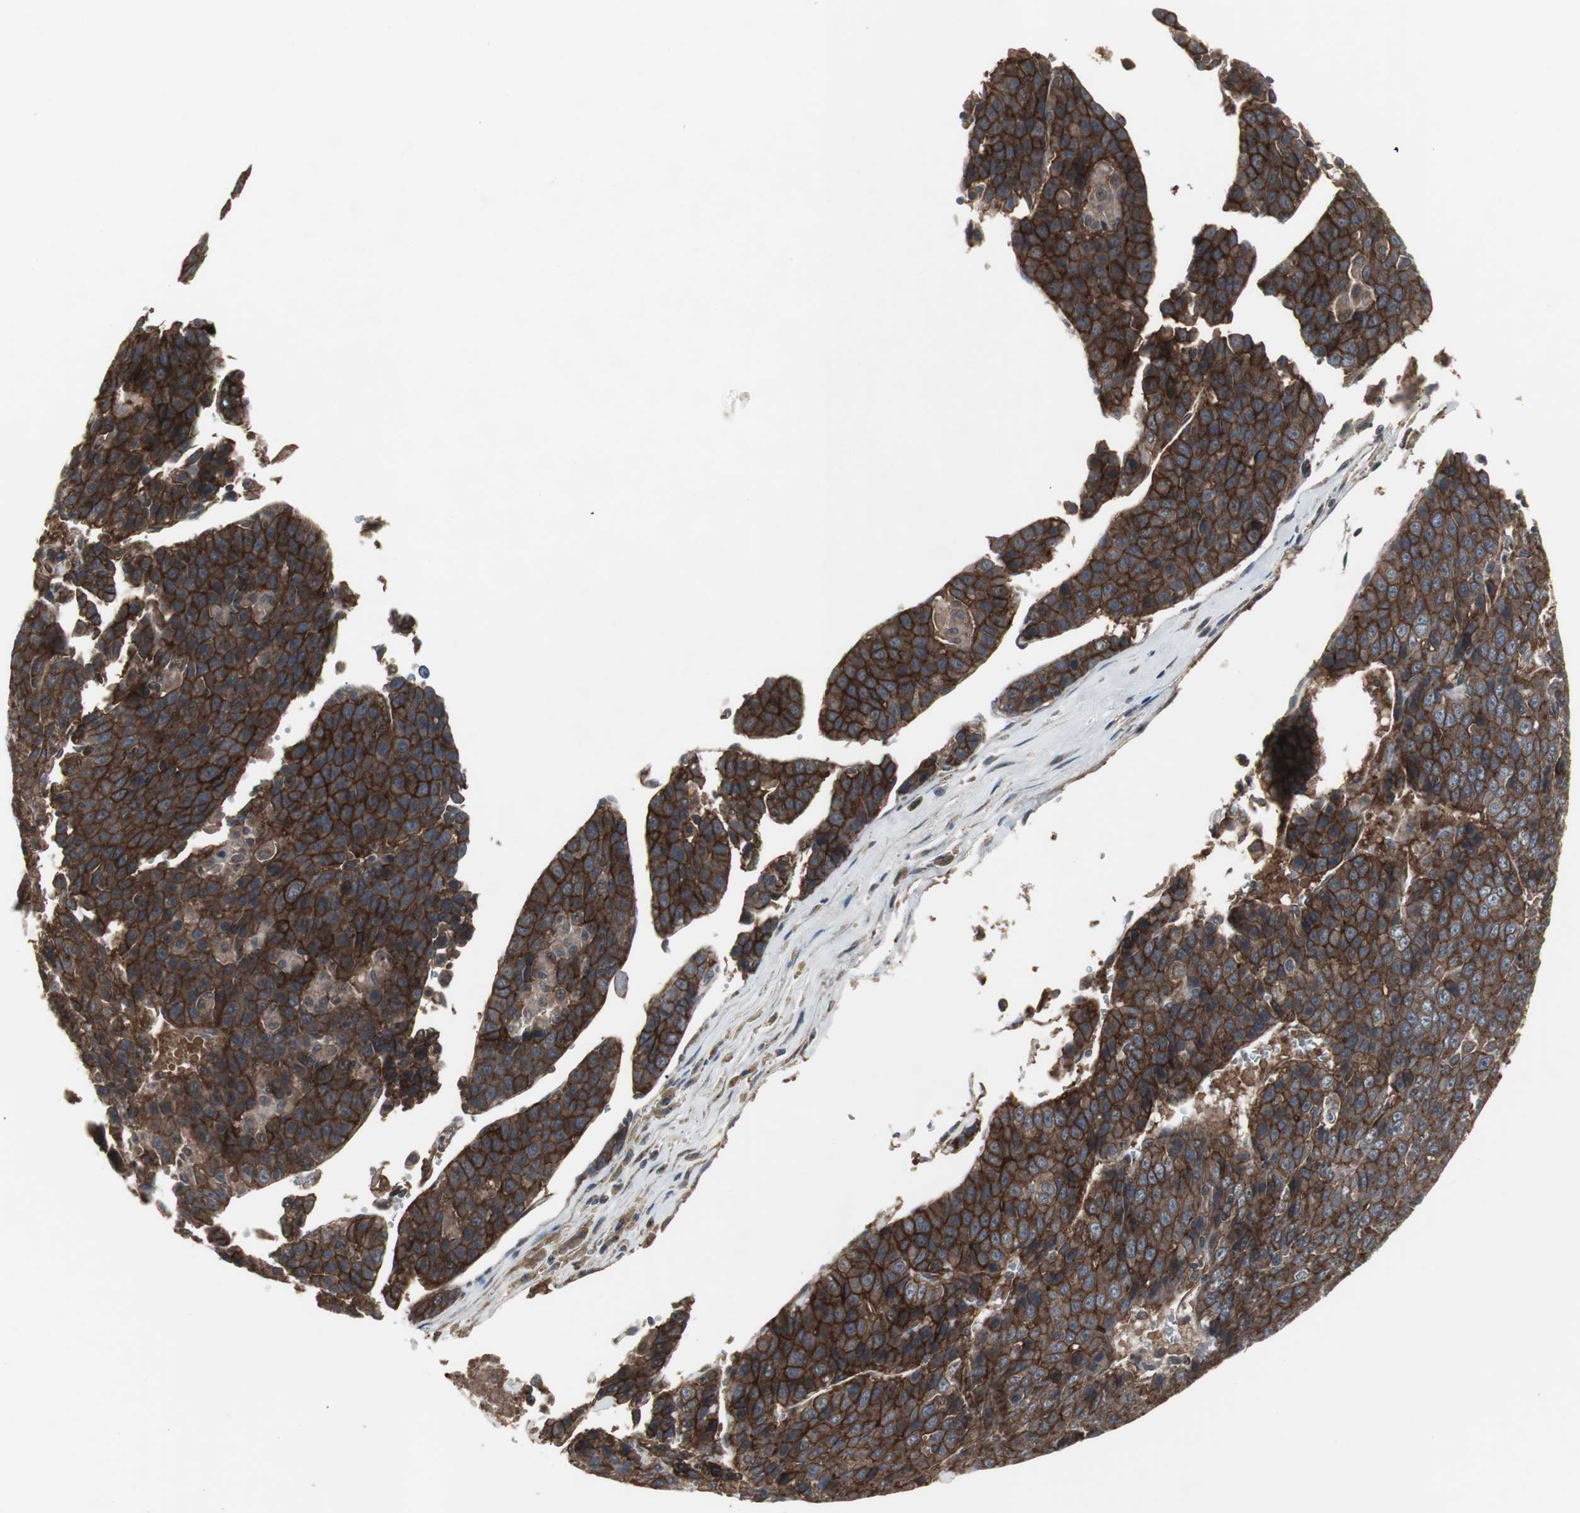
{"staining": {"intensity": "strong", "quantity": ">75%", "location": "cytoplasmic/membranous"}, "tissue": "liver cancer", "cell_type": "Tumor cells", "image_type": "cancer", "snomed": [{"axis": "morphology", "description": "Carcinoma, Hepatocellular, NOS"}, {"axis": "topography", "description": "Liver"}], "caption": "Immunohistochemical staining of human liver hepatocellular carcinoma demonstrates high levels of strong cytoplasmic/membranous expression in about >75% of tumor cells.", "gene": "ATP2B2", "patient": {"sex": "female", "age": 53}}